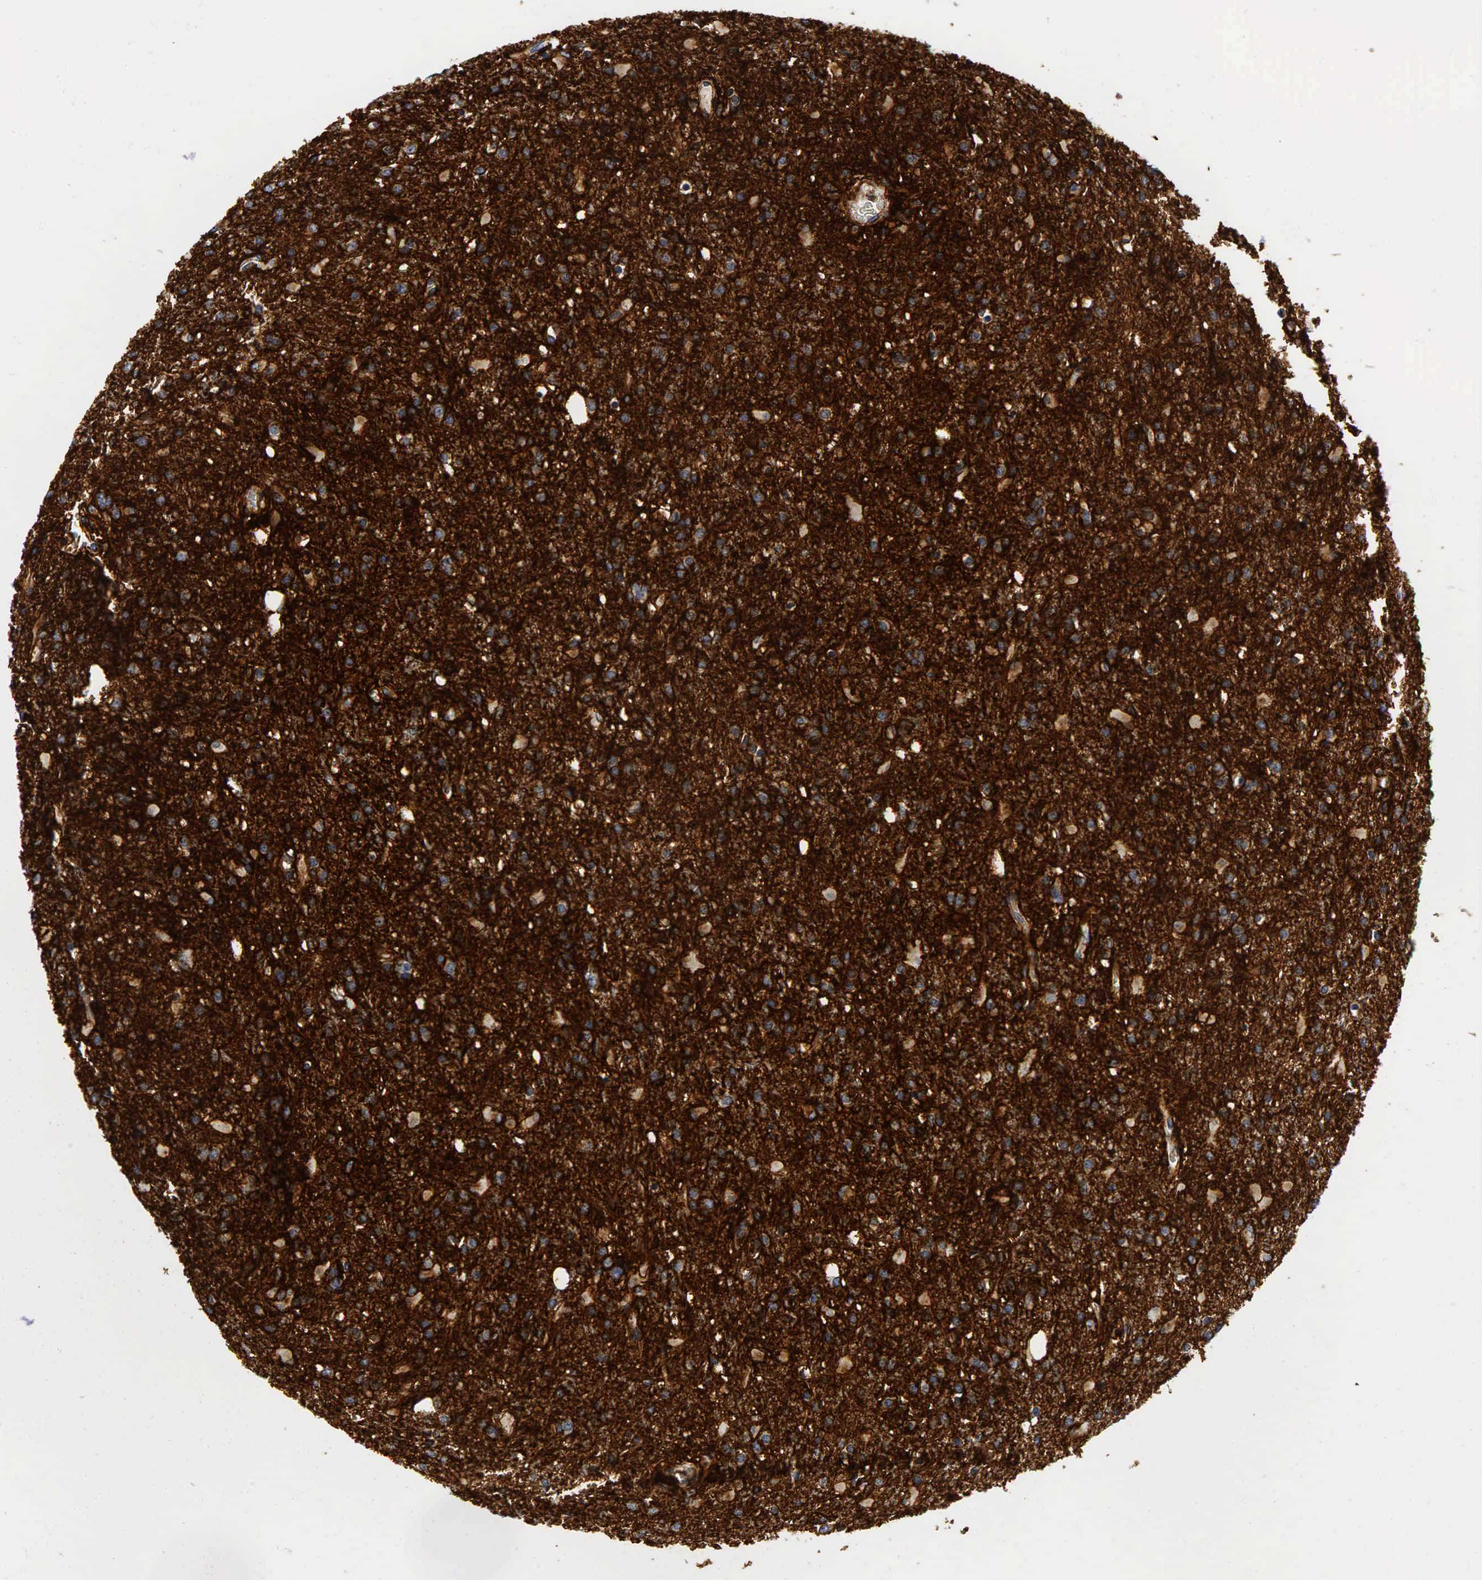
{"staining": {"intensity": "strong", "quantity": ">75%", "location": "cytoplasmic/membranous"}, "tissue": "glioma", "cell_type": "Tumor cells", "image_type": "cancer", "snomed": [{"axis": "morphology", "description": "Glioma, malignant, High grade"}, {"axis": "topography", "description": "Brain"}], "caption": "This photomicrograph shows glioma stained with IHC to label a protein in brown. The cytoplasmic/membranous of tumor cells show strong positivity for the protein. Nuclei are counter-stained blue.", "gene": "CD44", "patient": {"sex": "male", "age": 68}}